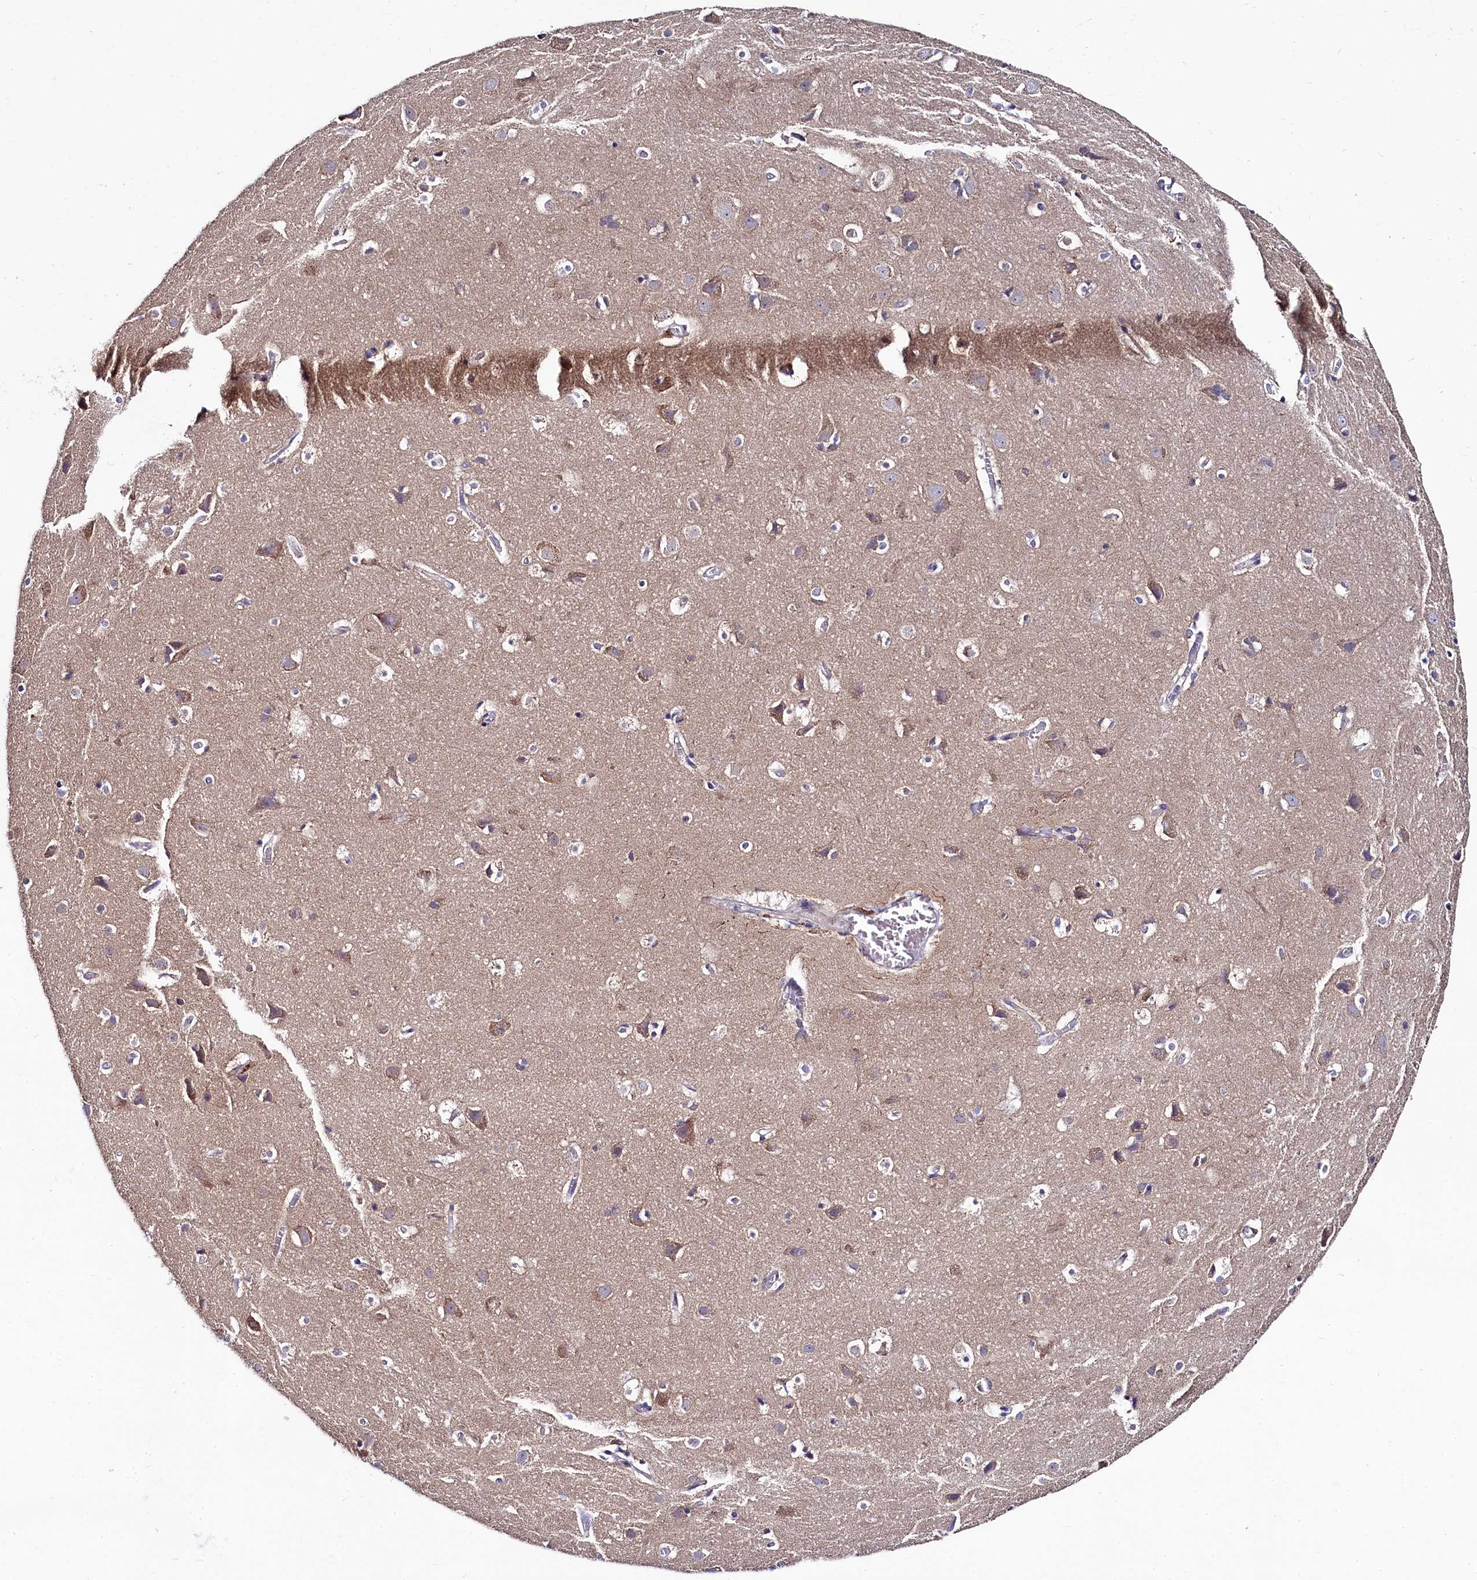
{"staining": {"intensity": "negative", "quantity": "none", "location": "none"}, "tissue": "cerebral cortex", "cell_type": "Endothelial cells", "image_type": "normal", "snomed": [{"axis": "morphology", "description": "Normal tissue, NOS"}, {"axis": "topography", "description": "Cerebral cortex"}], "caption": "Endothelial cells are negative for brown protein staining in benign cerebral cortex. (DAB immunohistochemistry (IHC), high magnification).", "gene": "MRPL57", "patient": {"sex": "male", "age": 54}}